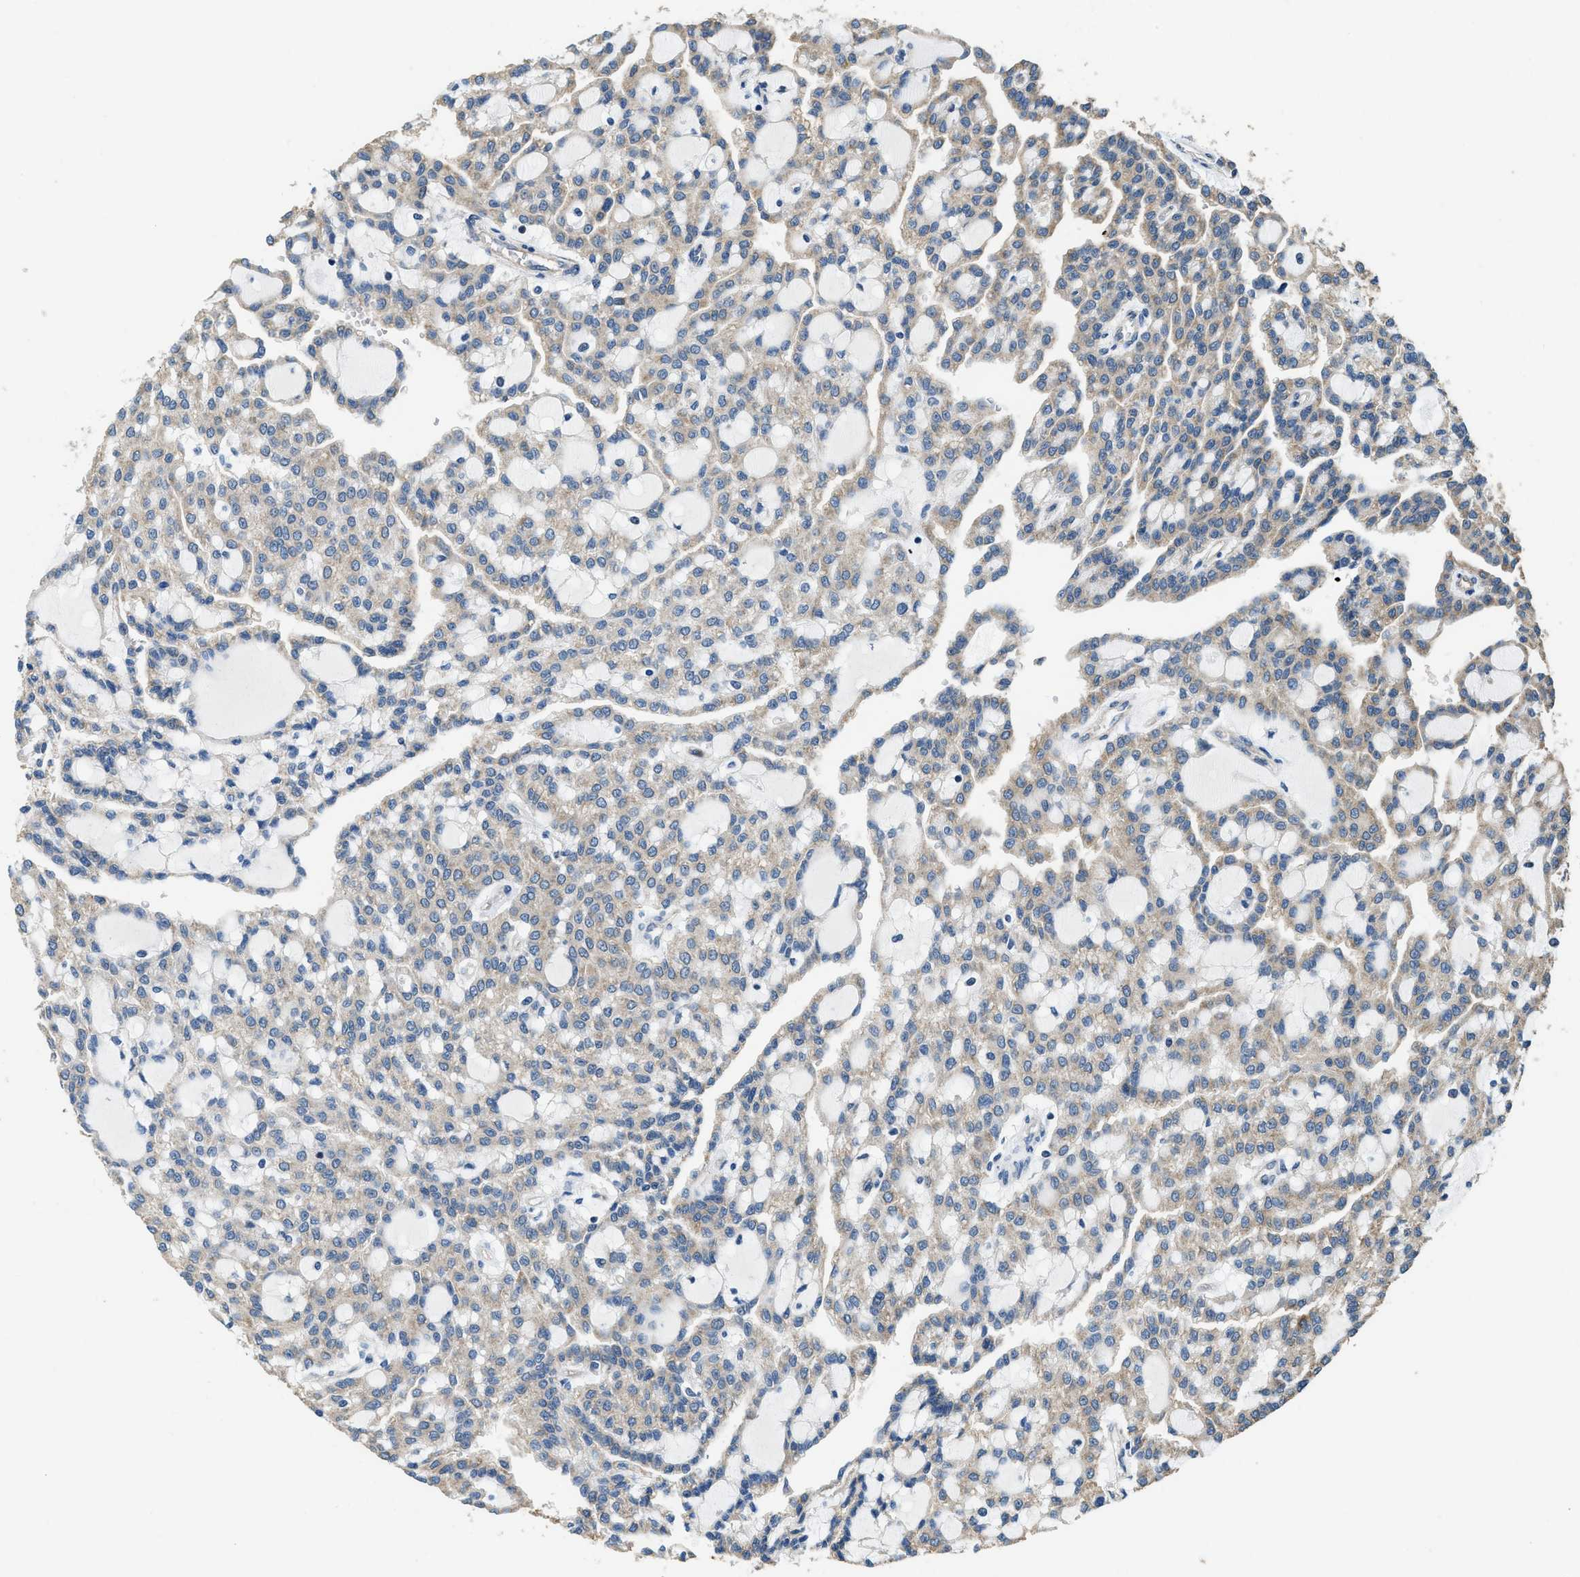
{"staining": {"intensity": "weak", "quantity": ">75%", "location": "cytoplasmic/membranous"}, "tissue": "renal cancer", "cell_type": "Tumor cells", "image_type": "cancer", "snomed": [{"axis": "morphology", "description": "Adenocarcinoma, NOS"}, {"axis": "topography", "description": "Kidney"}], "caption": "Immunohistochemistry micrograph of renal cancer stained for a protein (brown), which exhibits low levels of weak cytoplasmic/membranous staining in approximately >75% of tumor cells.", "gene": "SSH2", "patient": {"sex": "male", "age": 63}}